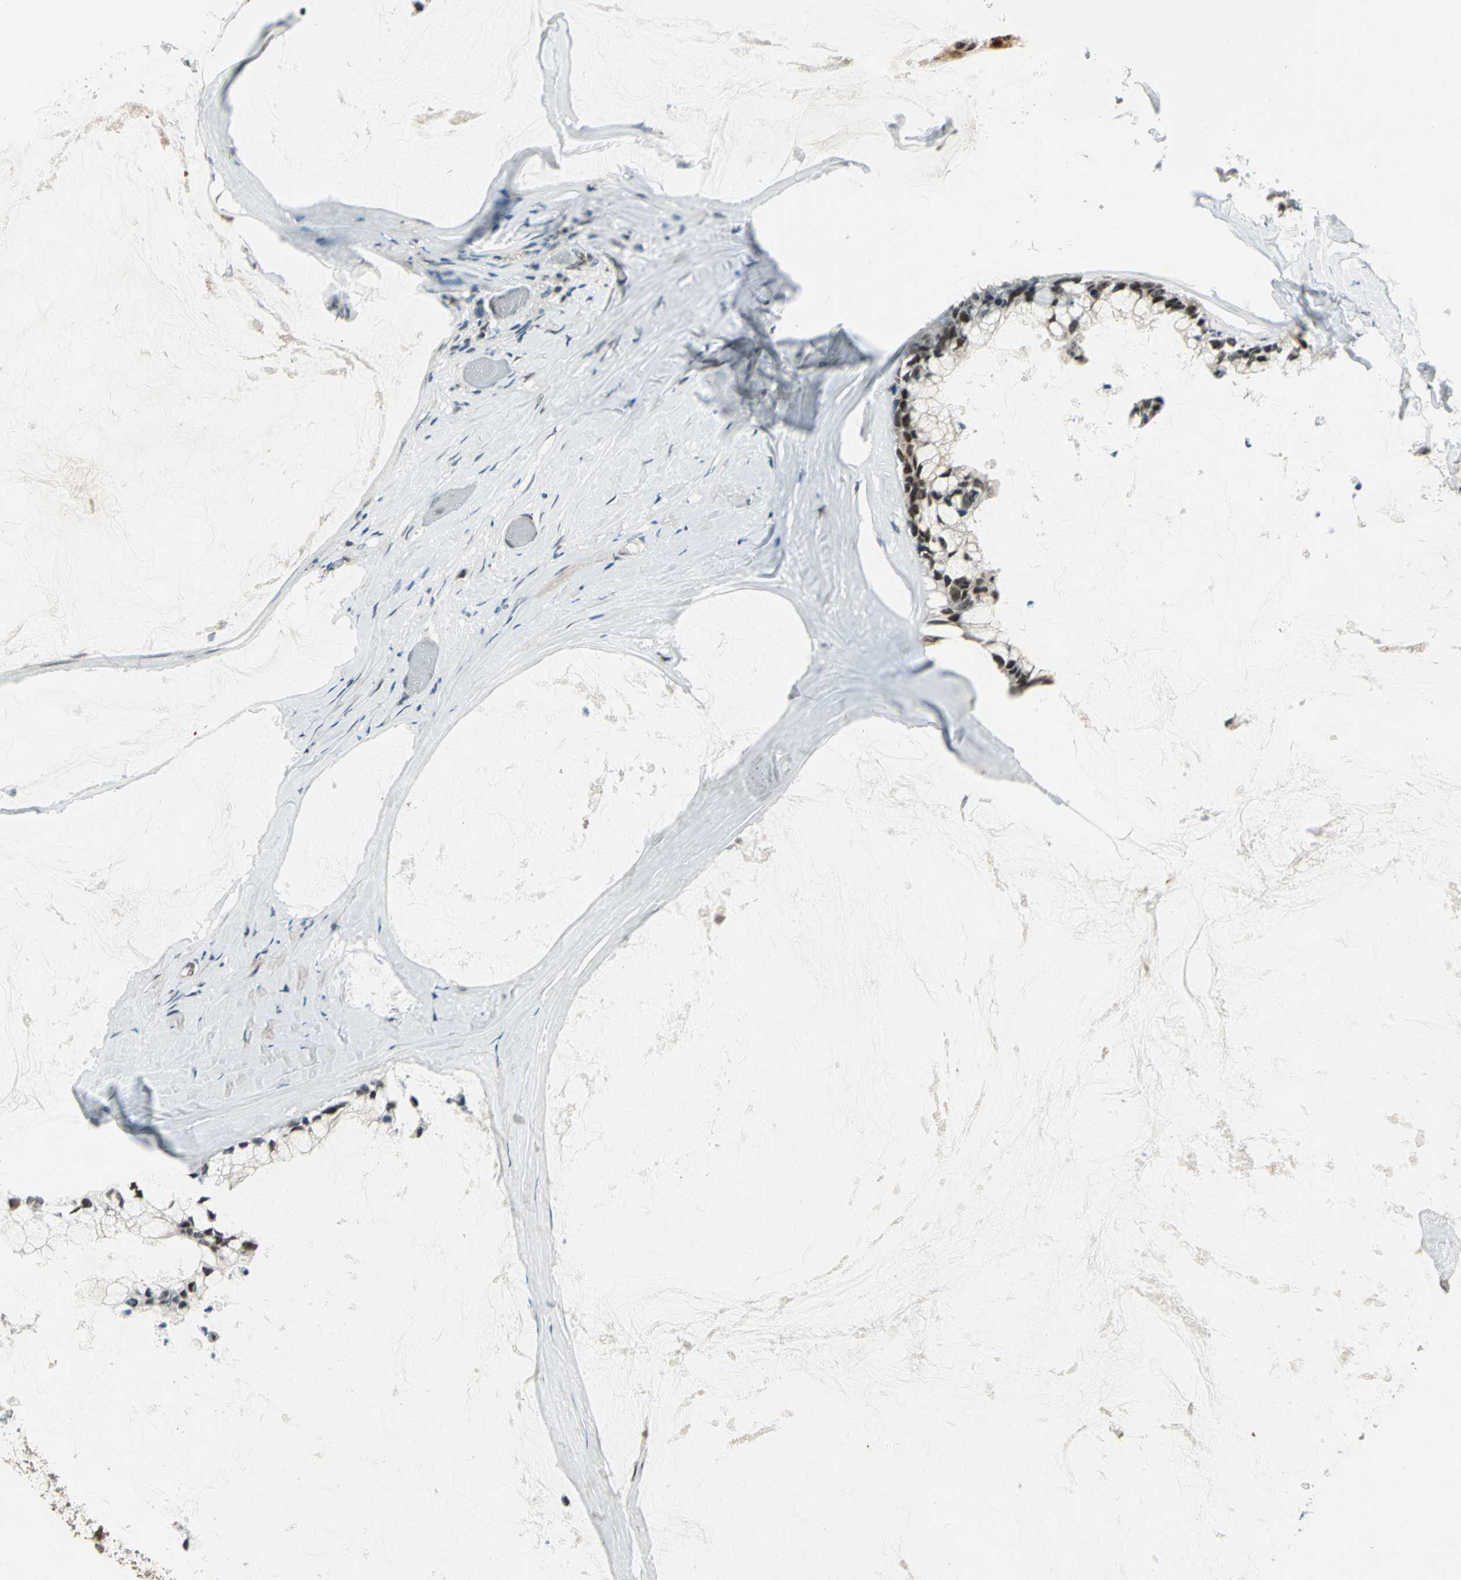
{"staining": {"intensity": "strong", "quantity": ">75%", "location": "nuclear"}, "tissue": "ovarian cancer", "cell_type": "Tumor cells", "image_type": "cancer", "snomed": [{"axis": "morphology", "description": "Cystadenocarcinoma, mucinous, NOS"}, {"axis": "topography", "description": "Ovary"}], "caption": "This is a histology image of immunohistochemistry staining of ovarian mucinous cystadenocarcinoma, which shows strong expression in the nuclear of tumor cells.", "gene": "RAD17", "patient": {"sex": "female", "age": 39}}